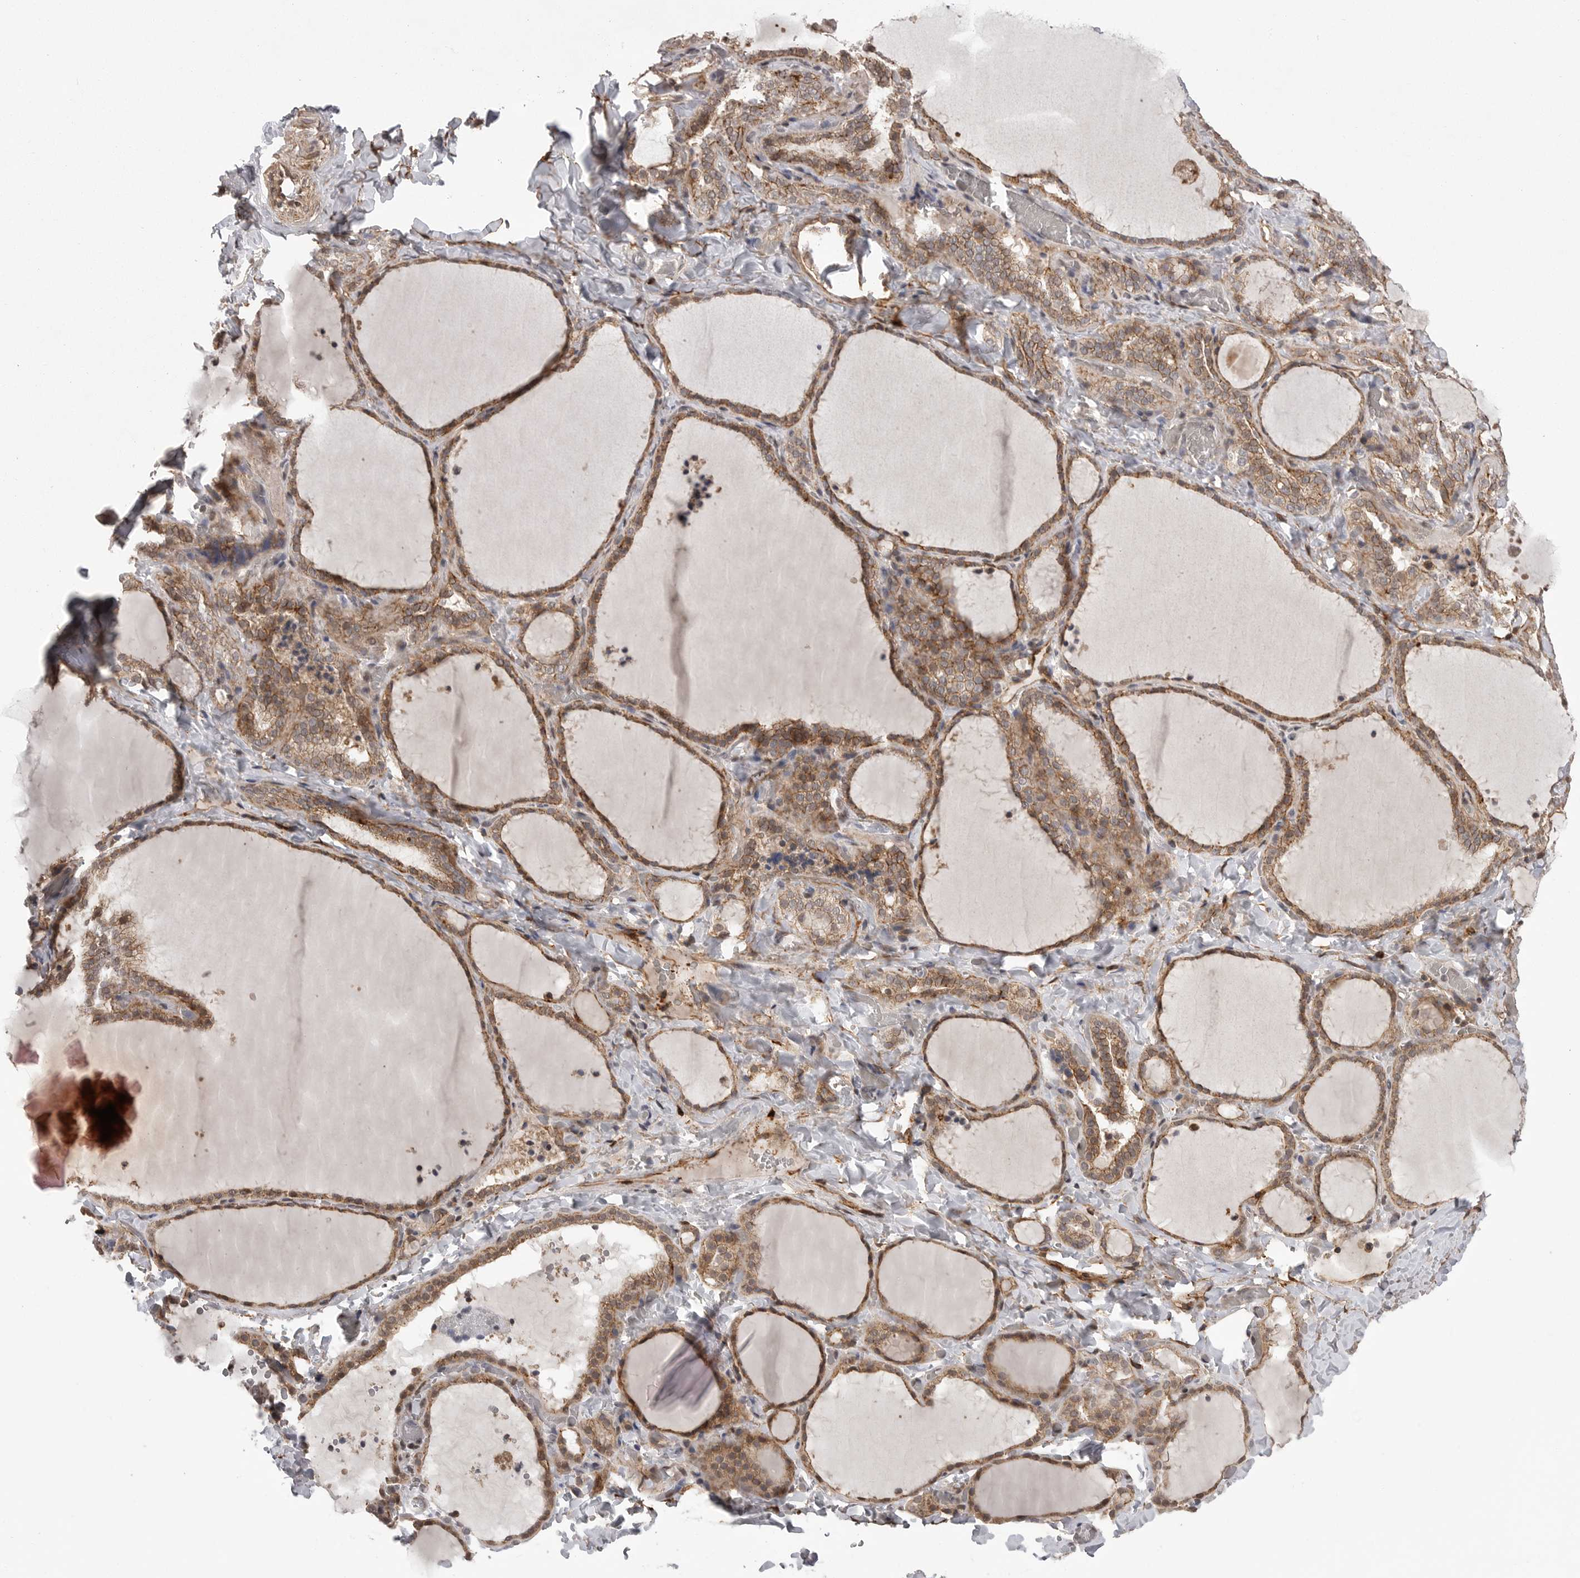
{"staining": {"intensity": "moderate", "quantity": ">75%", "location": "cytoplasmic/membranous"}, "tissue": "thyroid gland", "cell_type": "Glandular cells", "image_type": "normal", "snomed": [{"axis": "morphology", "description": "Normal tissue, NOS"}, {"axis": "topography", "description": "Thyroid gland"}], "caption": "About >75% of glandular cells in unremarkable thyroid gland demonstrate moderate cytoplasmic/membranous protein positivity as visualized by brown immunohistochemical staining.", "gene": "NECTIN1", "patient": {"sex": "female", "age": 22}}